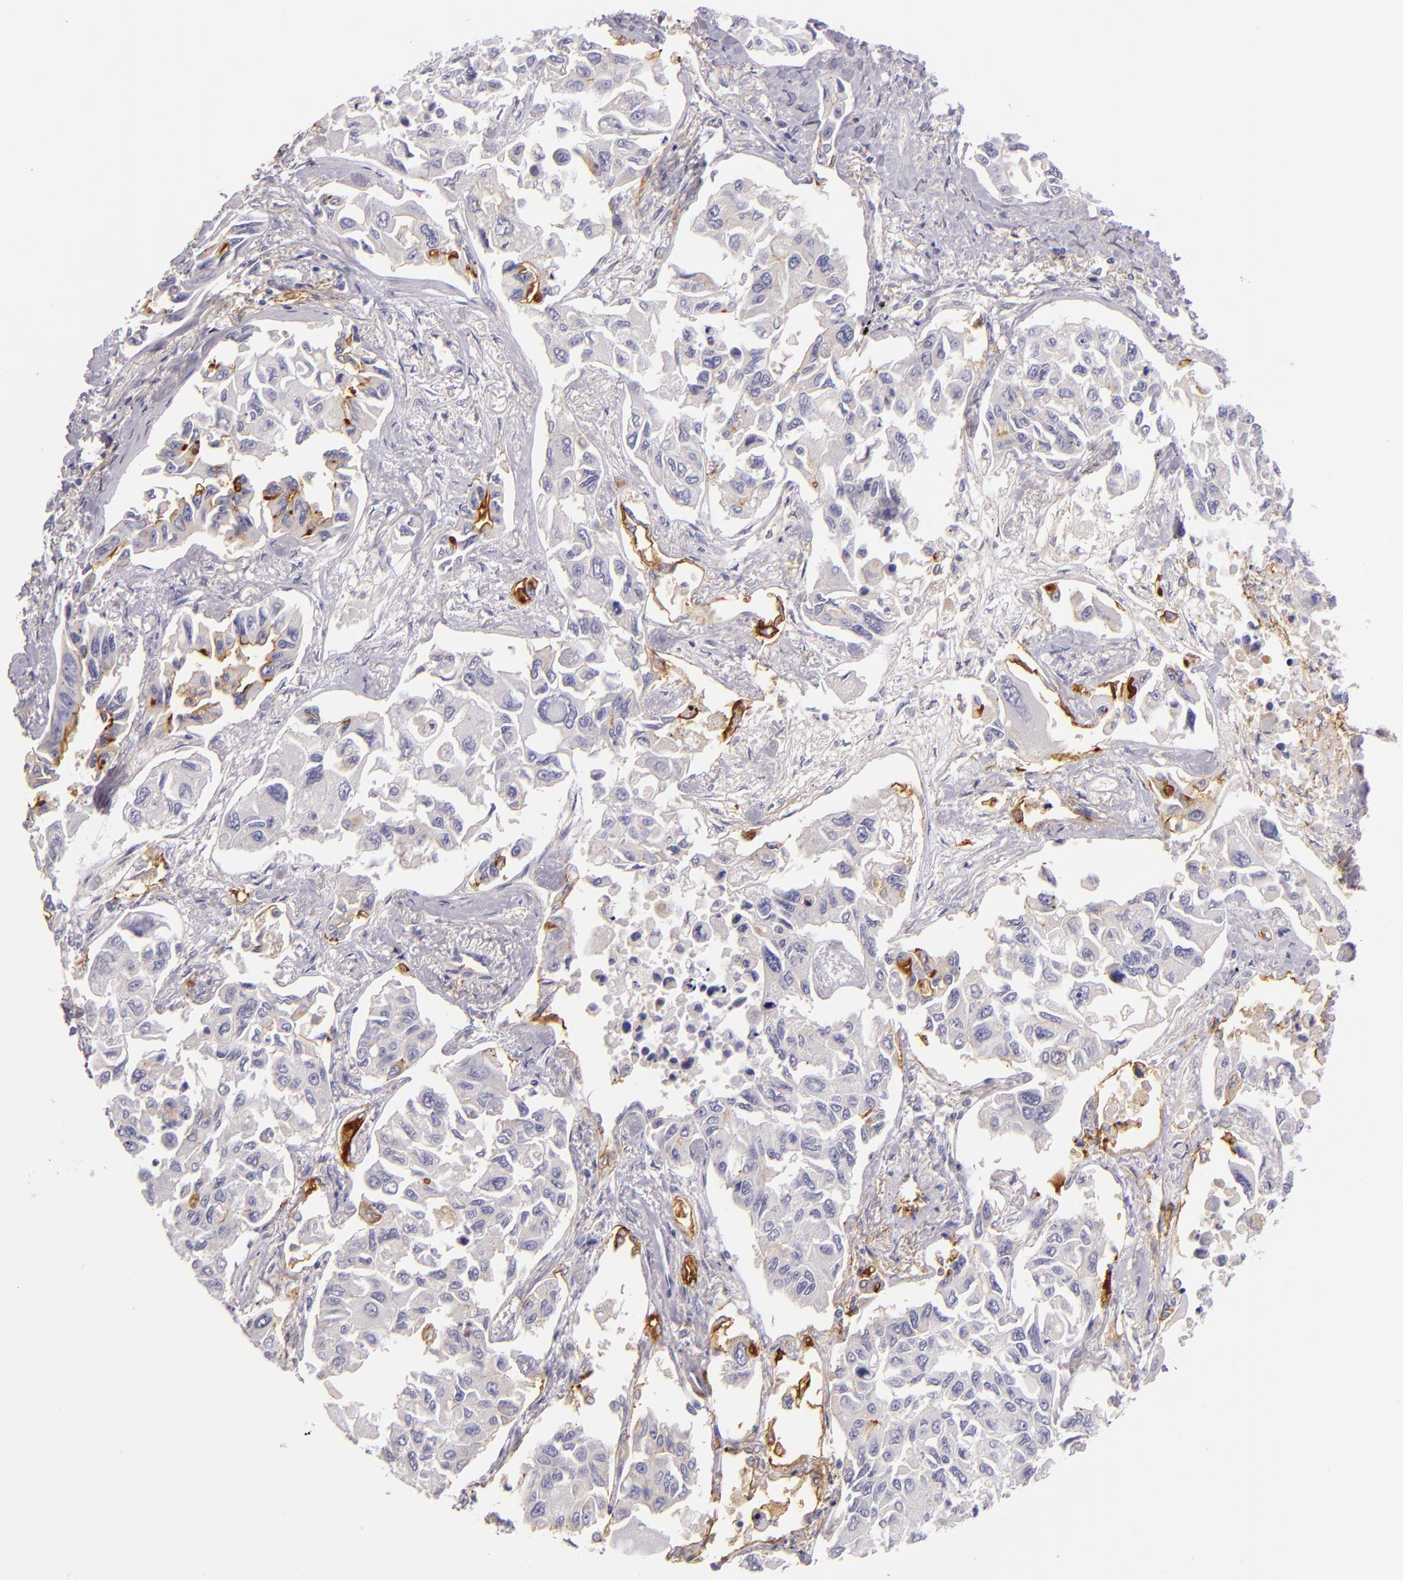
{"staining": {"intensity": "negative", "quantity": "none", "location": "none"}, "tissue": "lung cancer", "cell_type": "Tumor cells", "image_type": "cancer", "snomed": [{"axis": "morphology", "description": "Adenocarcinoma, NOS"}, {"axis": "topography", "description": "Lung"}], "caption": "This is a image of immunohistochemistry (IHC) staining of lung adenocarcinoma, which shows no expression in tumor cells. Brightfield microscopy of IHC stained with DAB (3,3'-diaminobenzidine) (brown) and hematoxylin (blue), captured at high magnification.", "gene": "ICAM1", "patient": {"sex": "male", "age": 64}}